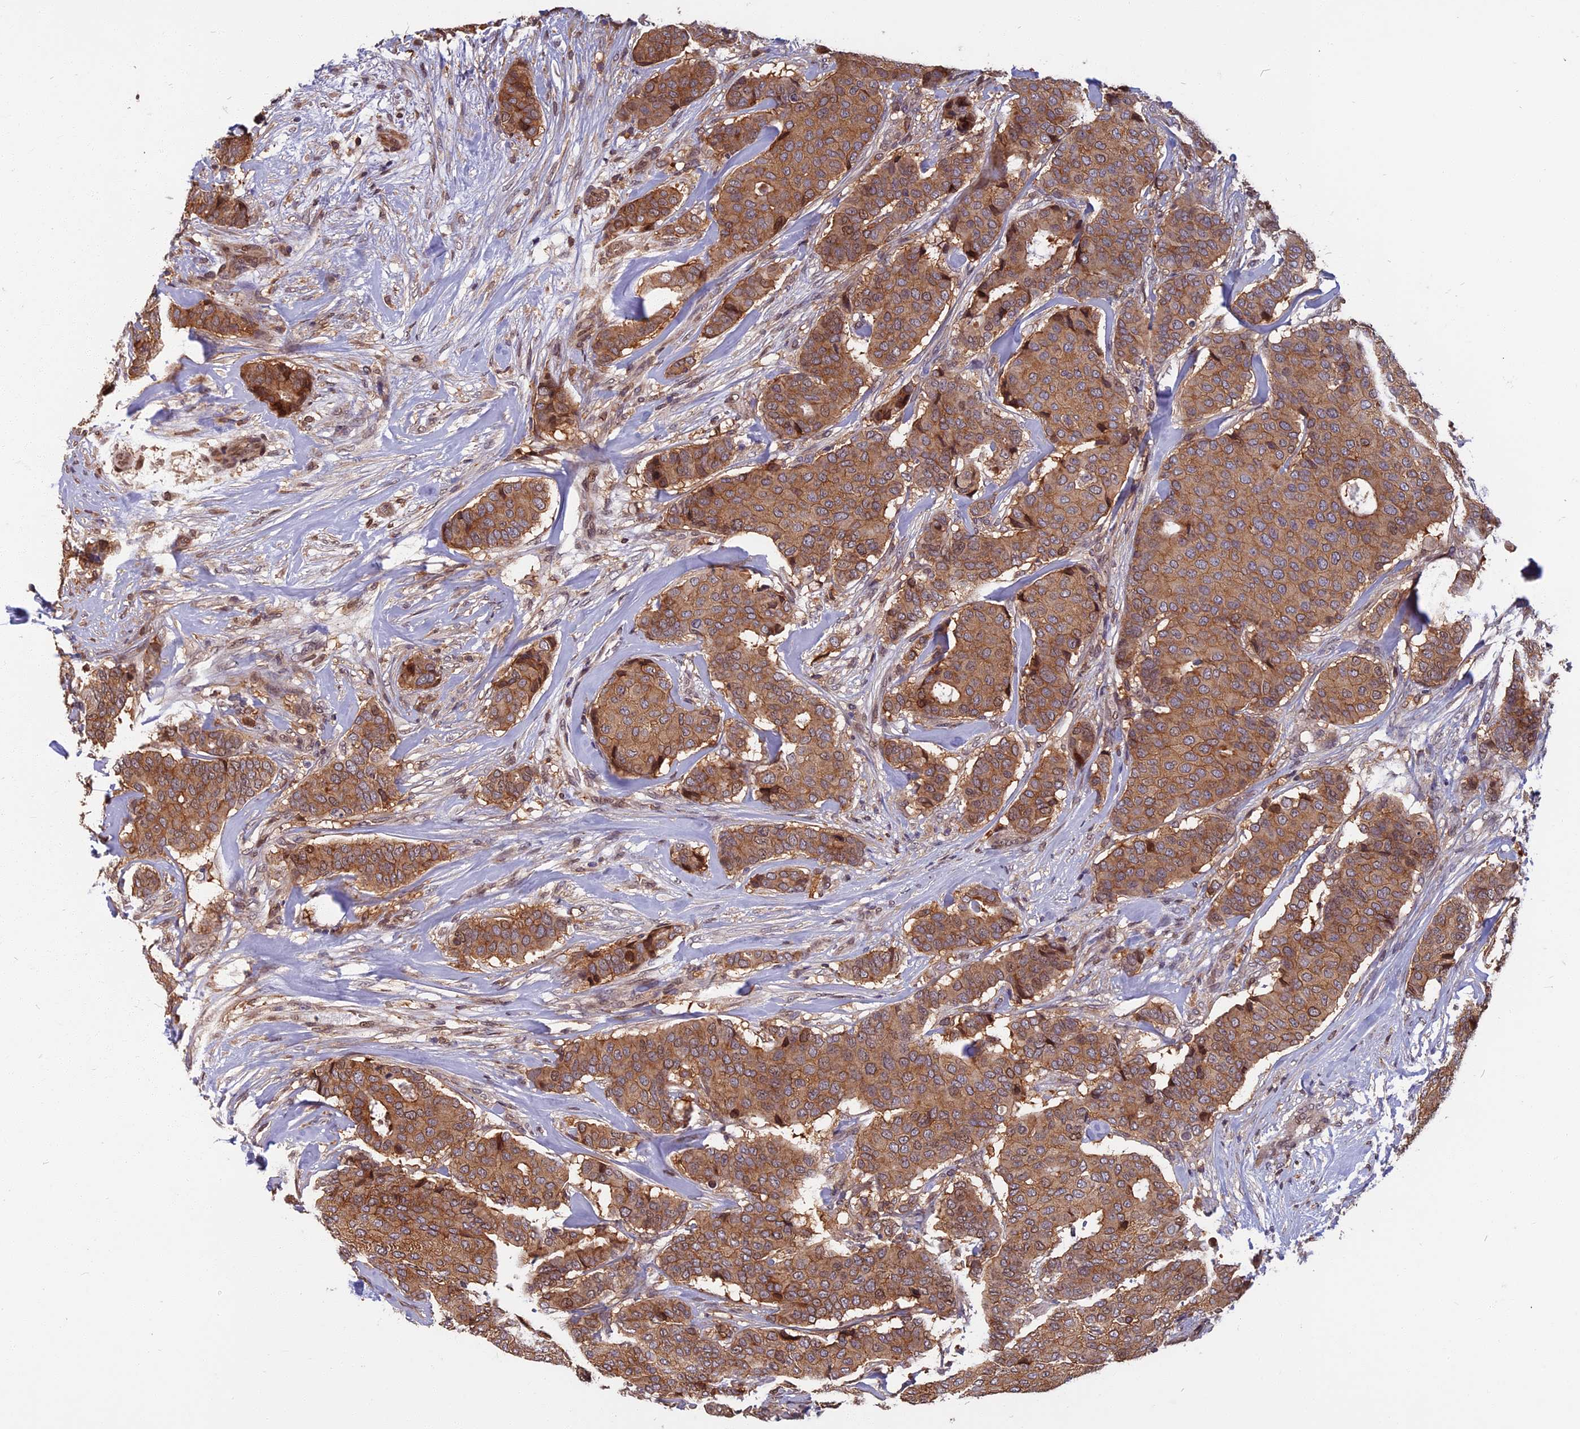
{"staining": {"intensity": "moderate", "quantity": ">75%", "location": "cytoplasmic/membranous,nuclear"}, "tissue": "breast cancer", "cell_type": "Tumor cells", "image_type": "cancer", "snomed": [{"axis": "morphology", "description": "Duct carcinoma"}, {"axis": "topography", "description": "Breast"}], "caption": "Brown immunohistochemical staining in human breast intraductal carcinoma displays moderate cytoplasmic/membranous and nuclear positivity in about >75% of tumor cells.", "gene": "SPG11", "patient": {"sex": "female", "age": 75}}